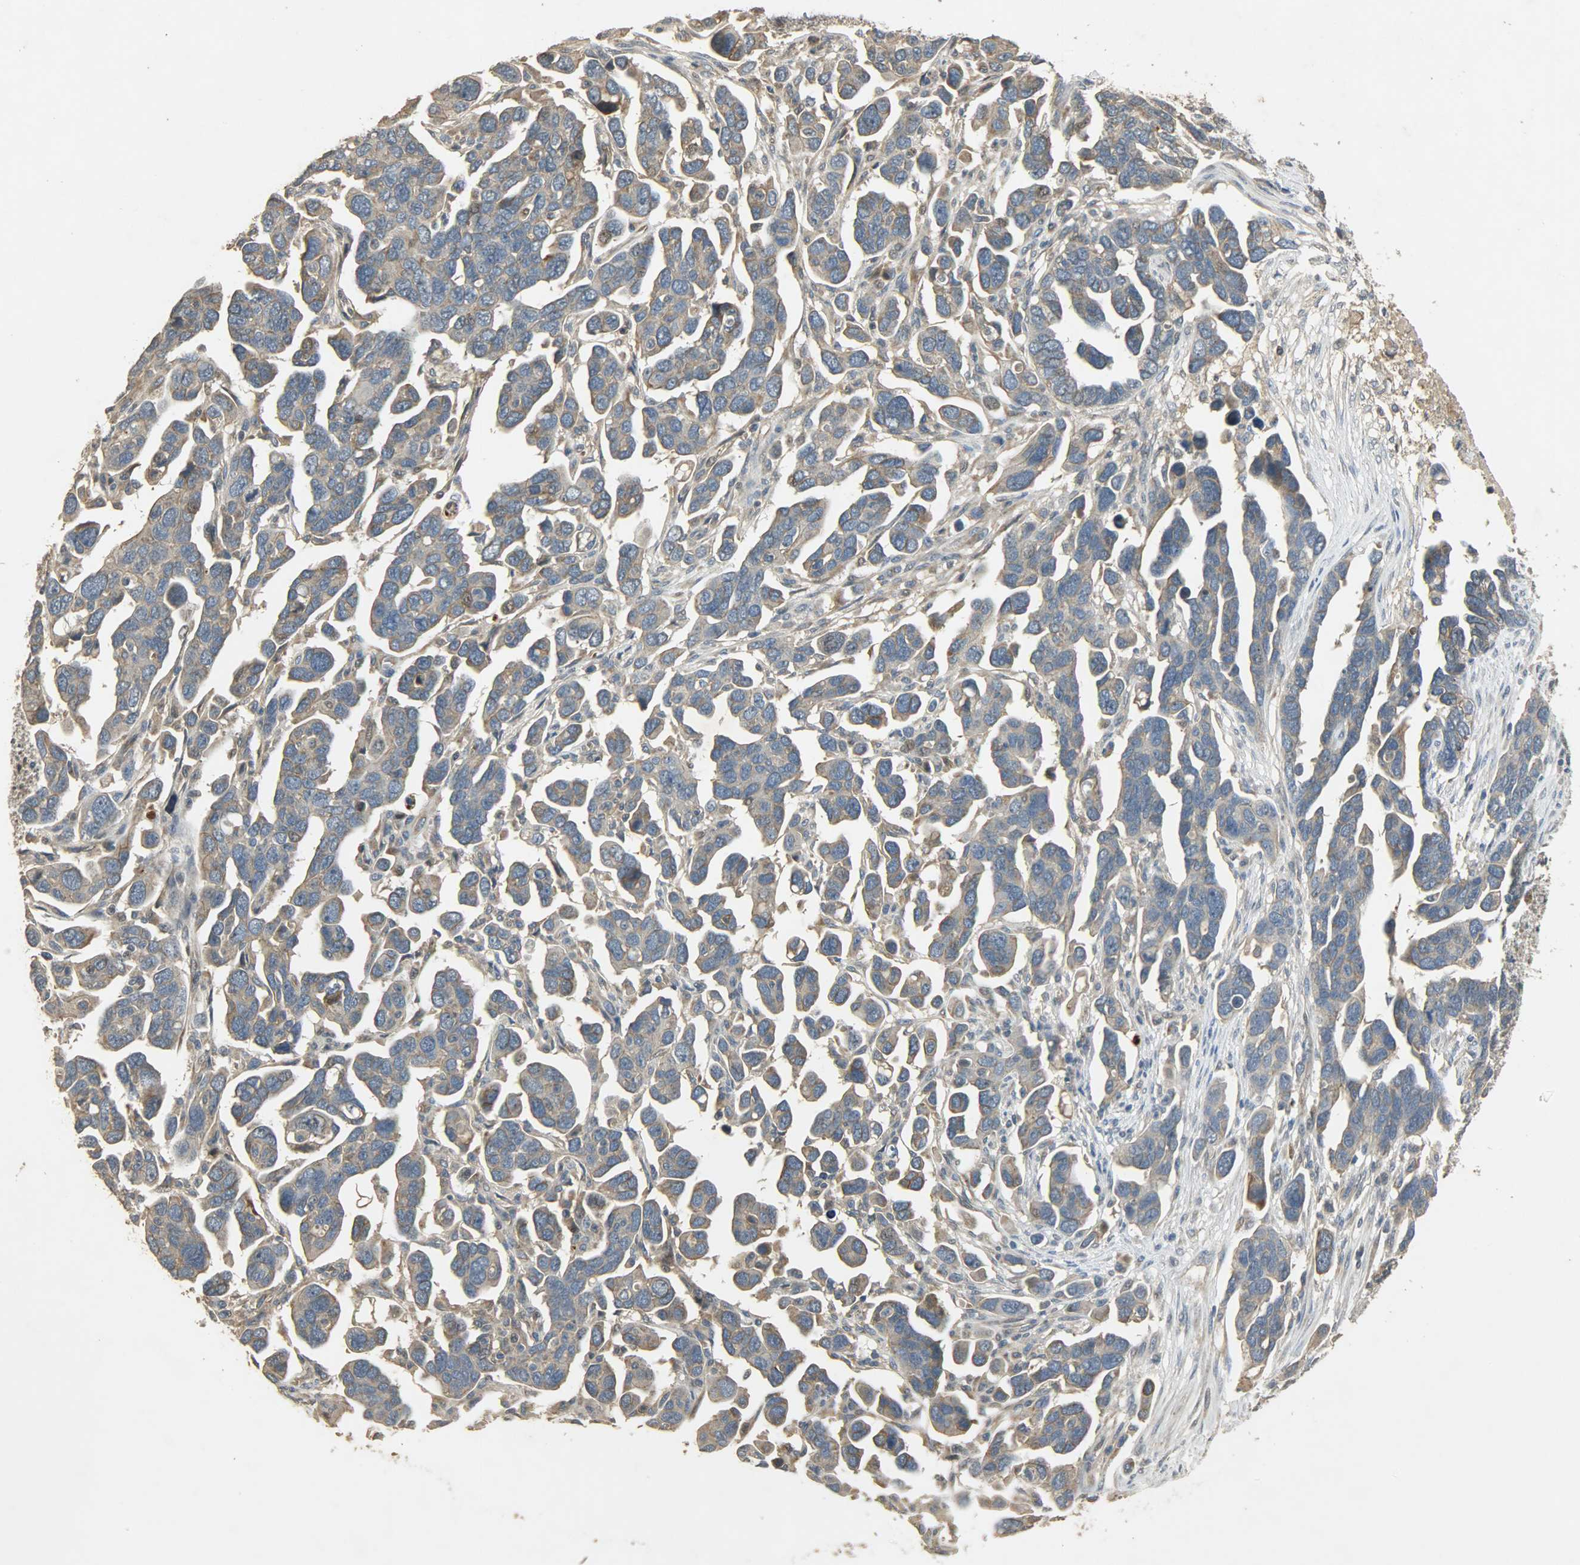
{"staining": {"intensity": "weak", "quantity": ">75%", "location": "cytoplasmic/membranous"}, "tissue": "ovarian cancer", "cell_type": "Tumor cells", "image_type": "cancer", "snomed": [{"axis": "morphology", "description": "Cystadenocarcinoma, serous, NOS"}, {"axis": "topography", "description": "Ovary"}], "caption": "Ovarian cancer (serous cystadenocarcinoma) tissue demonstrates weak cytoplasmic/membranous expression in approximately >75% of tumor cells", "gene": "ATP2B1", "patient": {"sex": "female", "age": 54}}